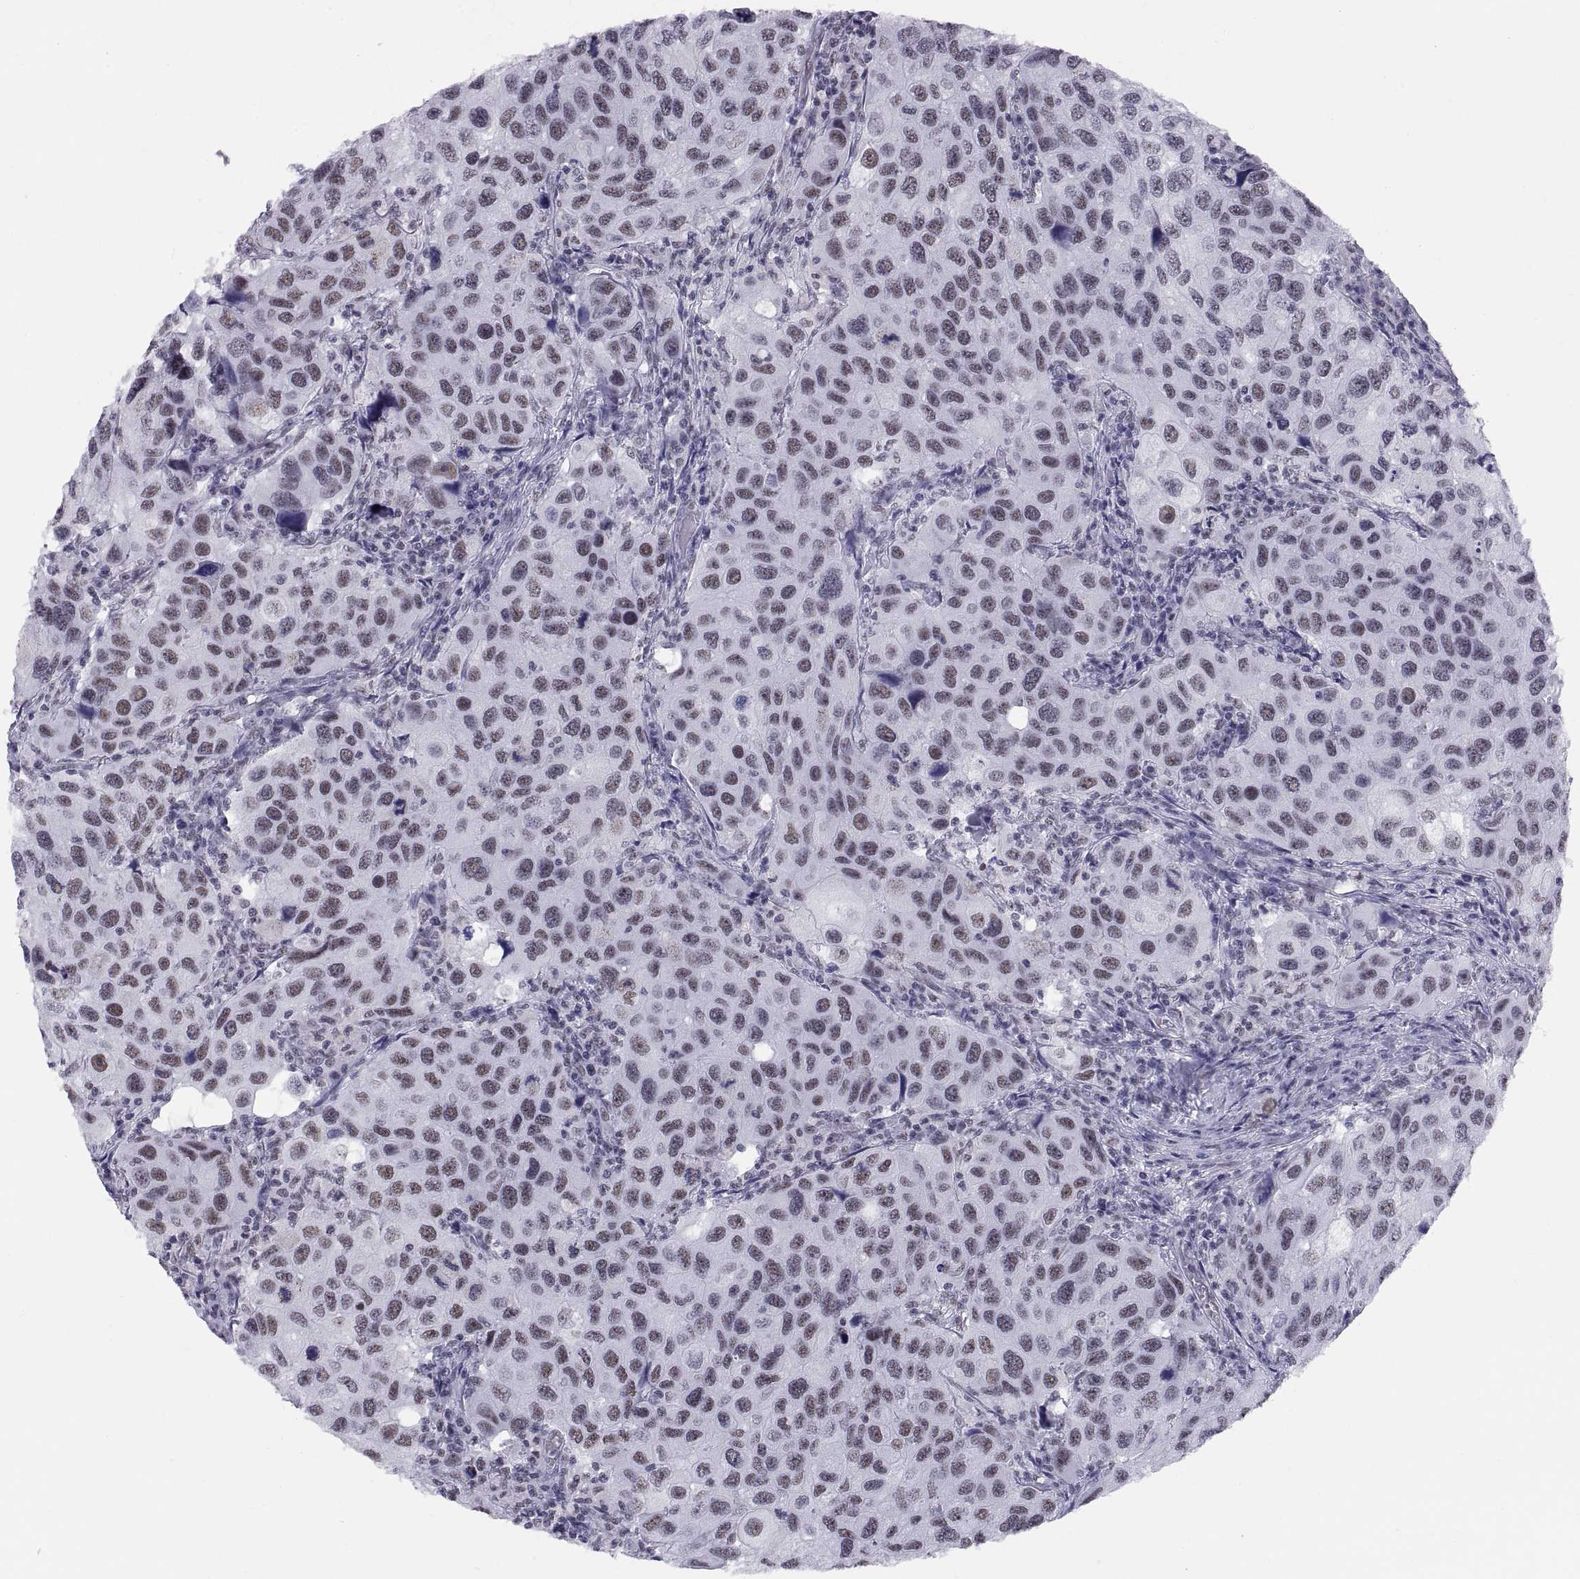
{"staining": {"intensity": "weak", "quantity": "25%-75%", "location": "nuclear"}, "tissue": "urothelial cancer", "cell_type": "Tumor cells", "image_type": "cancer", "snomed": [{"axis": "morphology", "description": "Urothelial carcinoma, High grade"}, {"axis": "topography", "description": "Urinary bladder"}], "caption": "High-grade urothelial carcinoma stained for a protein (brown) demonstrates weak nuclear positive expression in approximately 25%-75% of tumor cells.", "gene": "NEUROD6", "patient": {"sex": "male", "age": 79}}